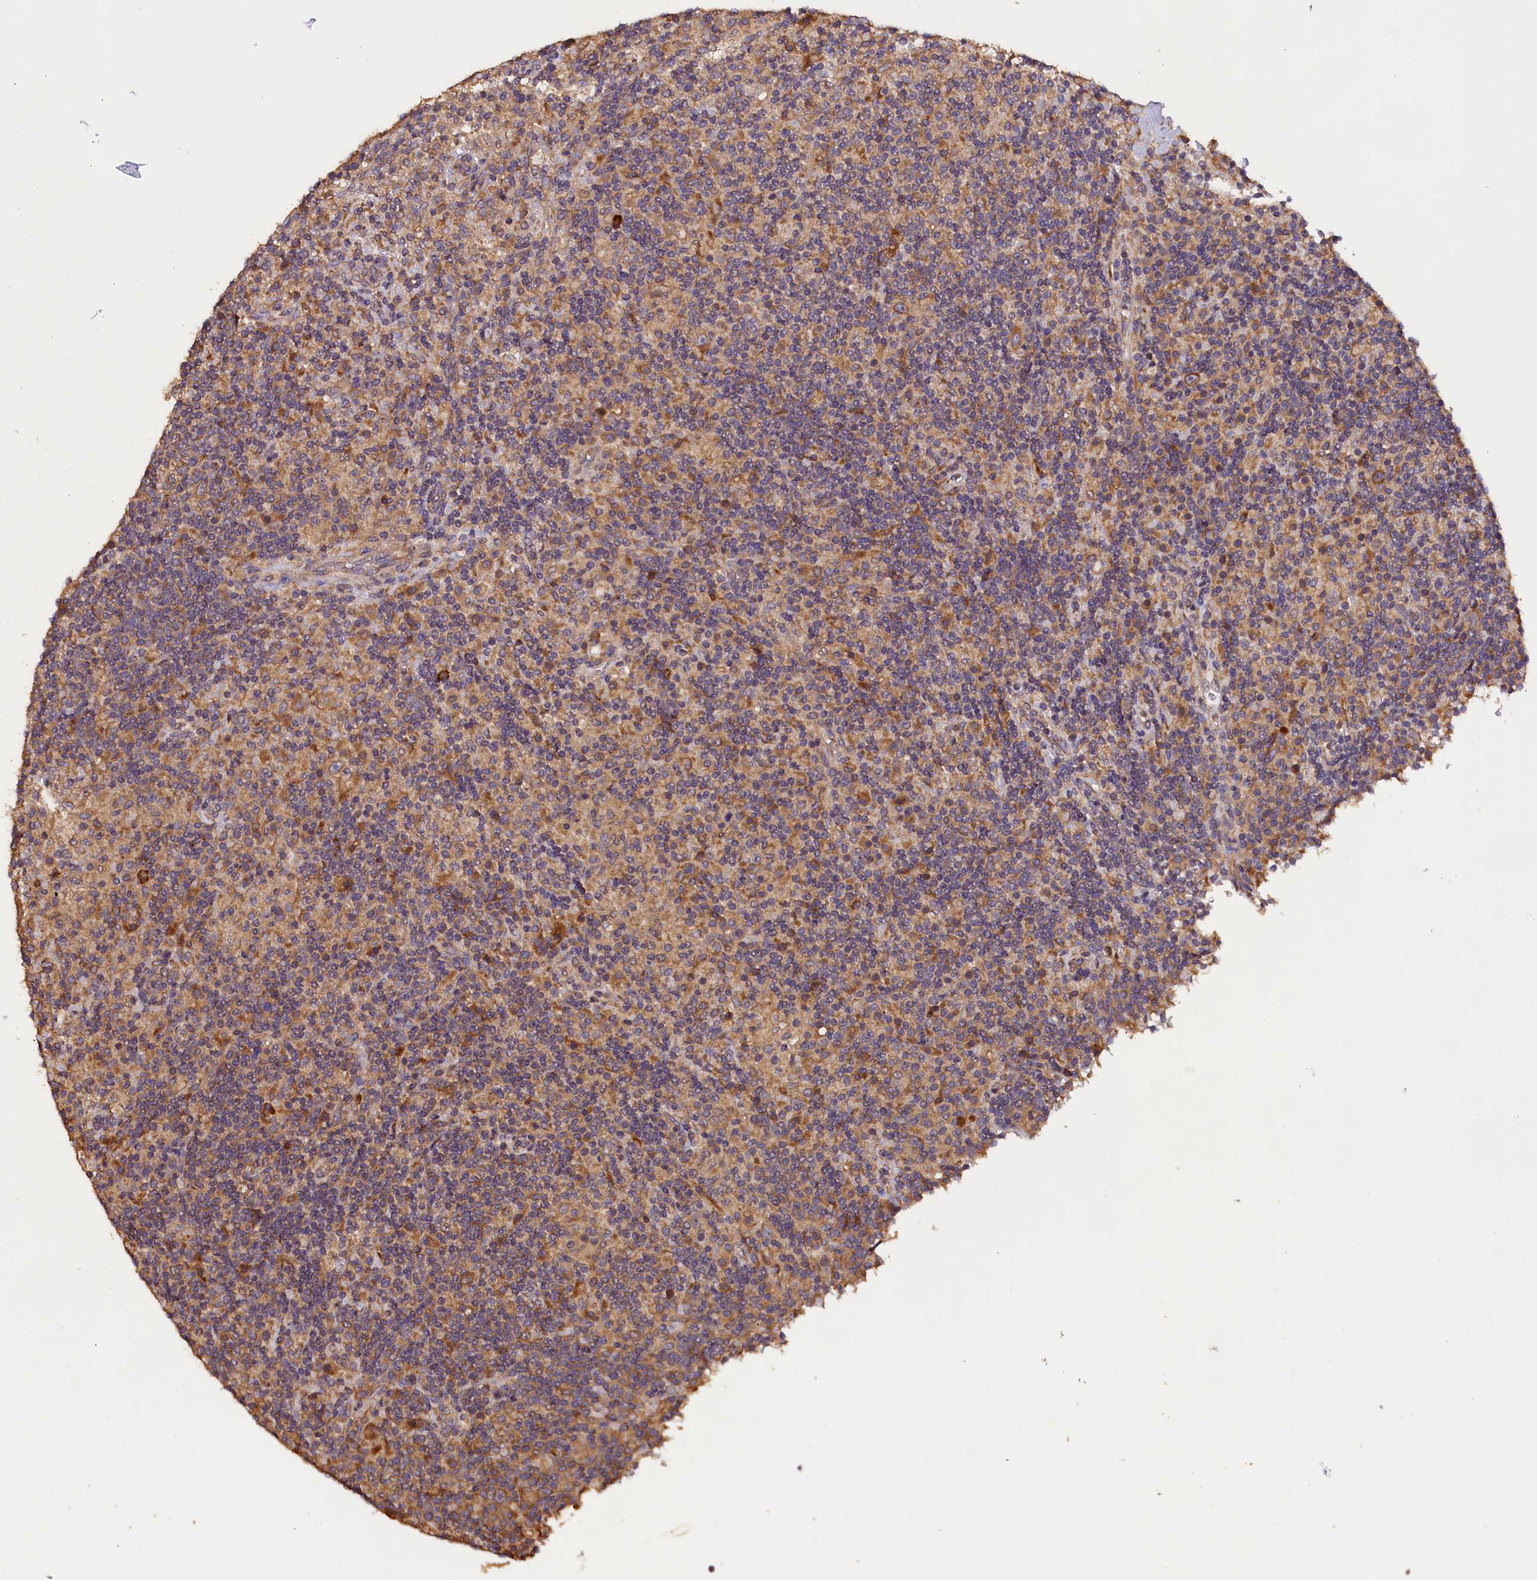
{"staining": {"intensity": "moderate", "quantity": "25%-75%", "location": "cytoplasmic/membranous"}, "tissue": "lymphoma", "cell_type": "Tumor cells", "image_type": "cancer", "snomed": [{"axis": "morphology", "description": "Hodgkin's disease, NOS"}, {"axis": "topography", "description": "Lymph node"}], "caption": "Tumor cells reveal medium levels of moderate cytoplasmic/membranous staining in approximately 25%-75% of cells in human Hodgkin's disease.", "gene": "ENKD1", "patient": {"sex": "male", "age": 70}}